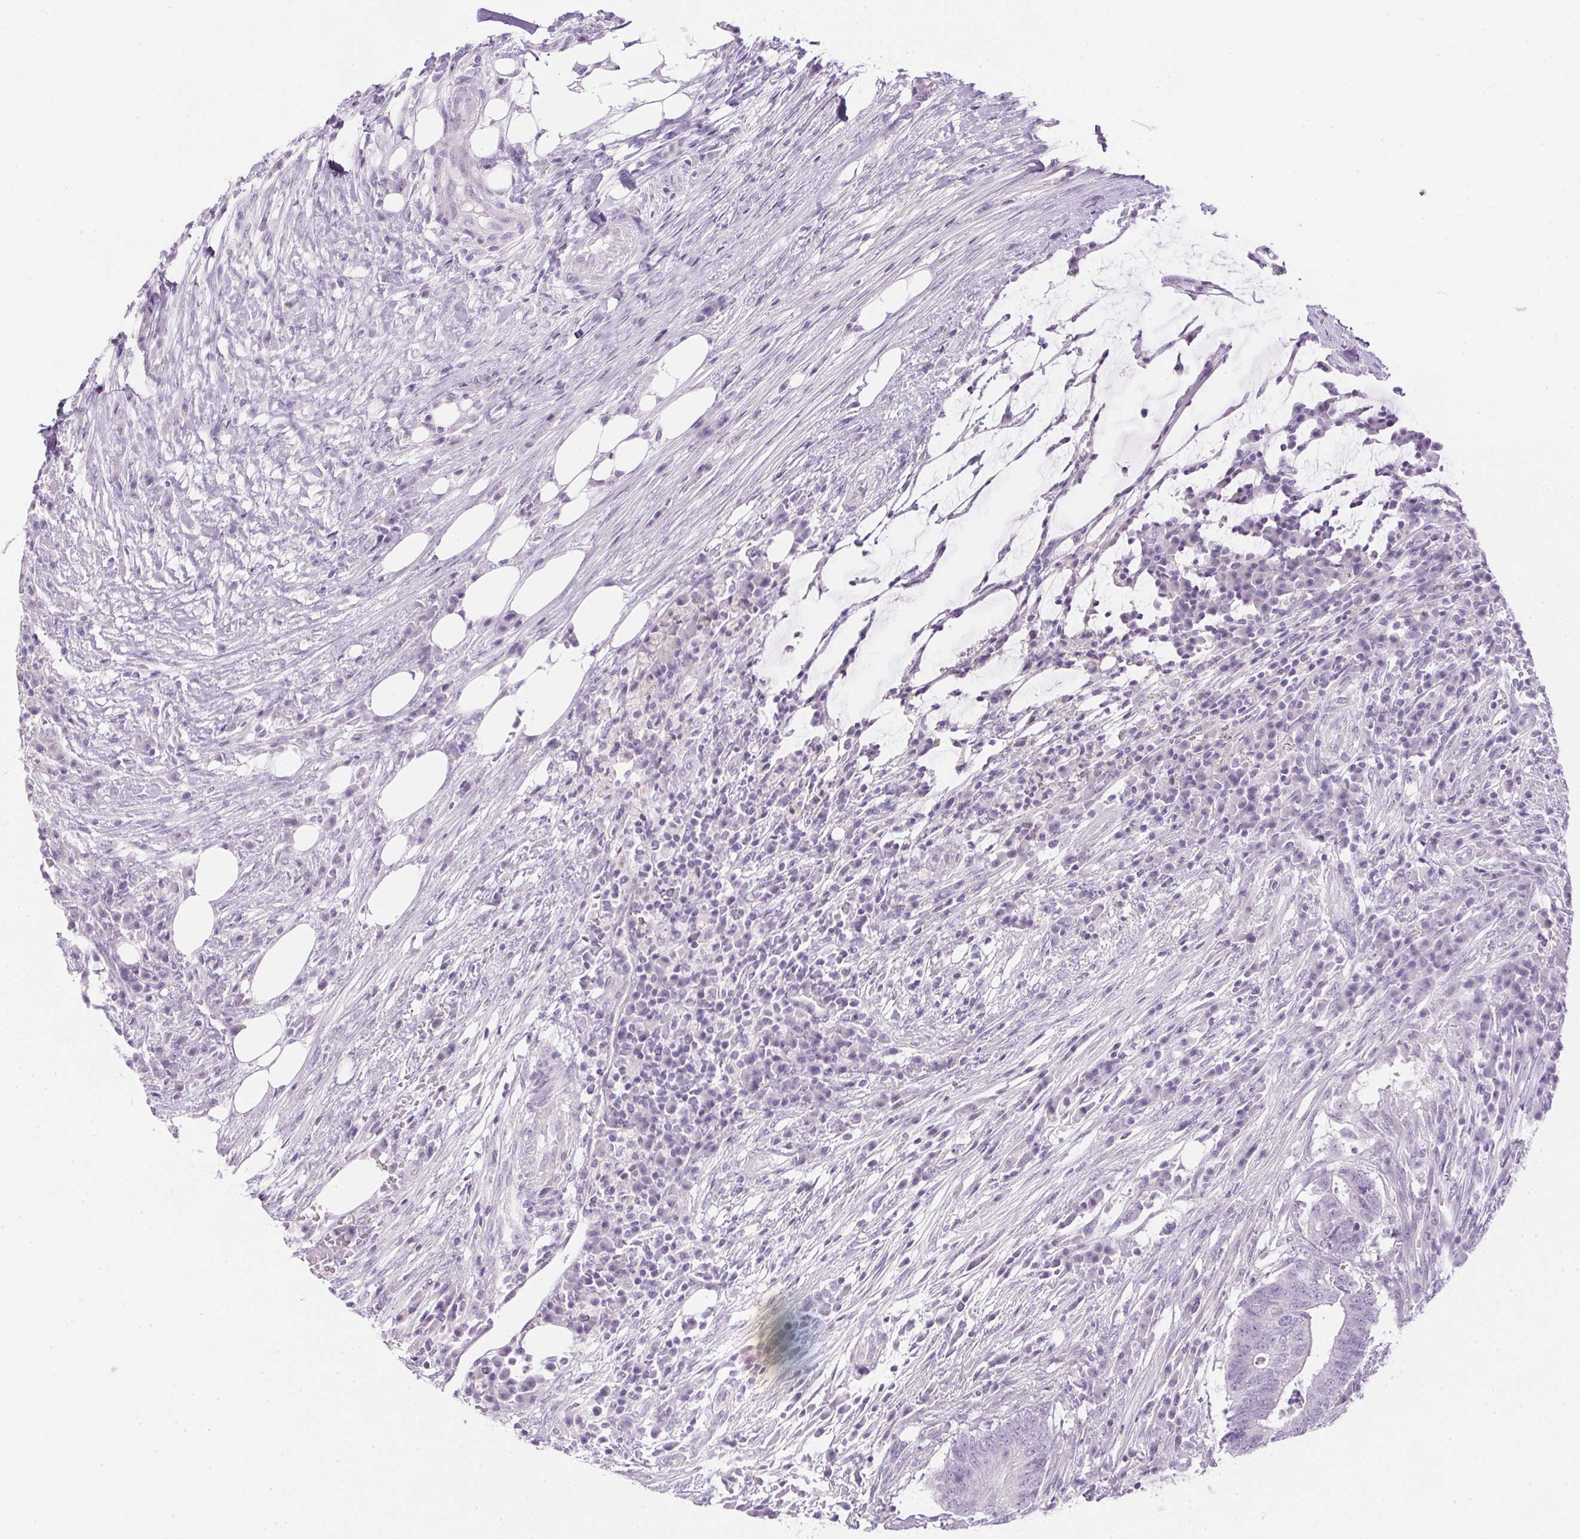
{"staining": {"intensity": "negative", "quantity": "none", "location": "none"}, "tissue": "colorectal cancer", "cell_type": "Tumor cells", "image_type": "cancer", "snomed": [{"axis": "morphology", "description": "Adenocarcinoma, NOS"}, {"axis": "topography", "description": "Colon"}], "caption": "The histopathology image exhibits no significant positivity in tumor cells of colorectal cancer.", "gene": "CTRL", "patient": {"sex": "female", "age": 43}}